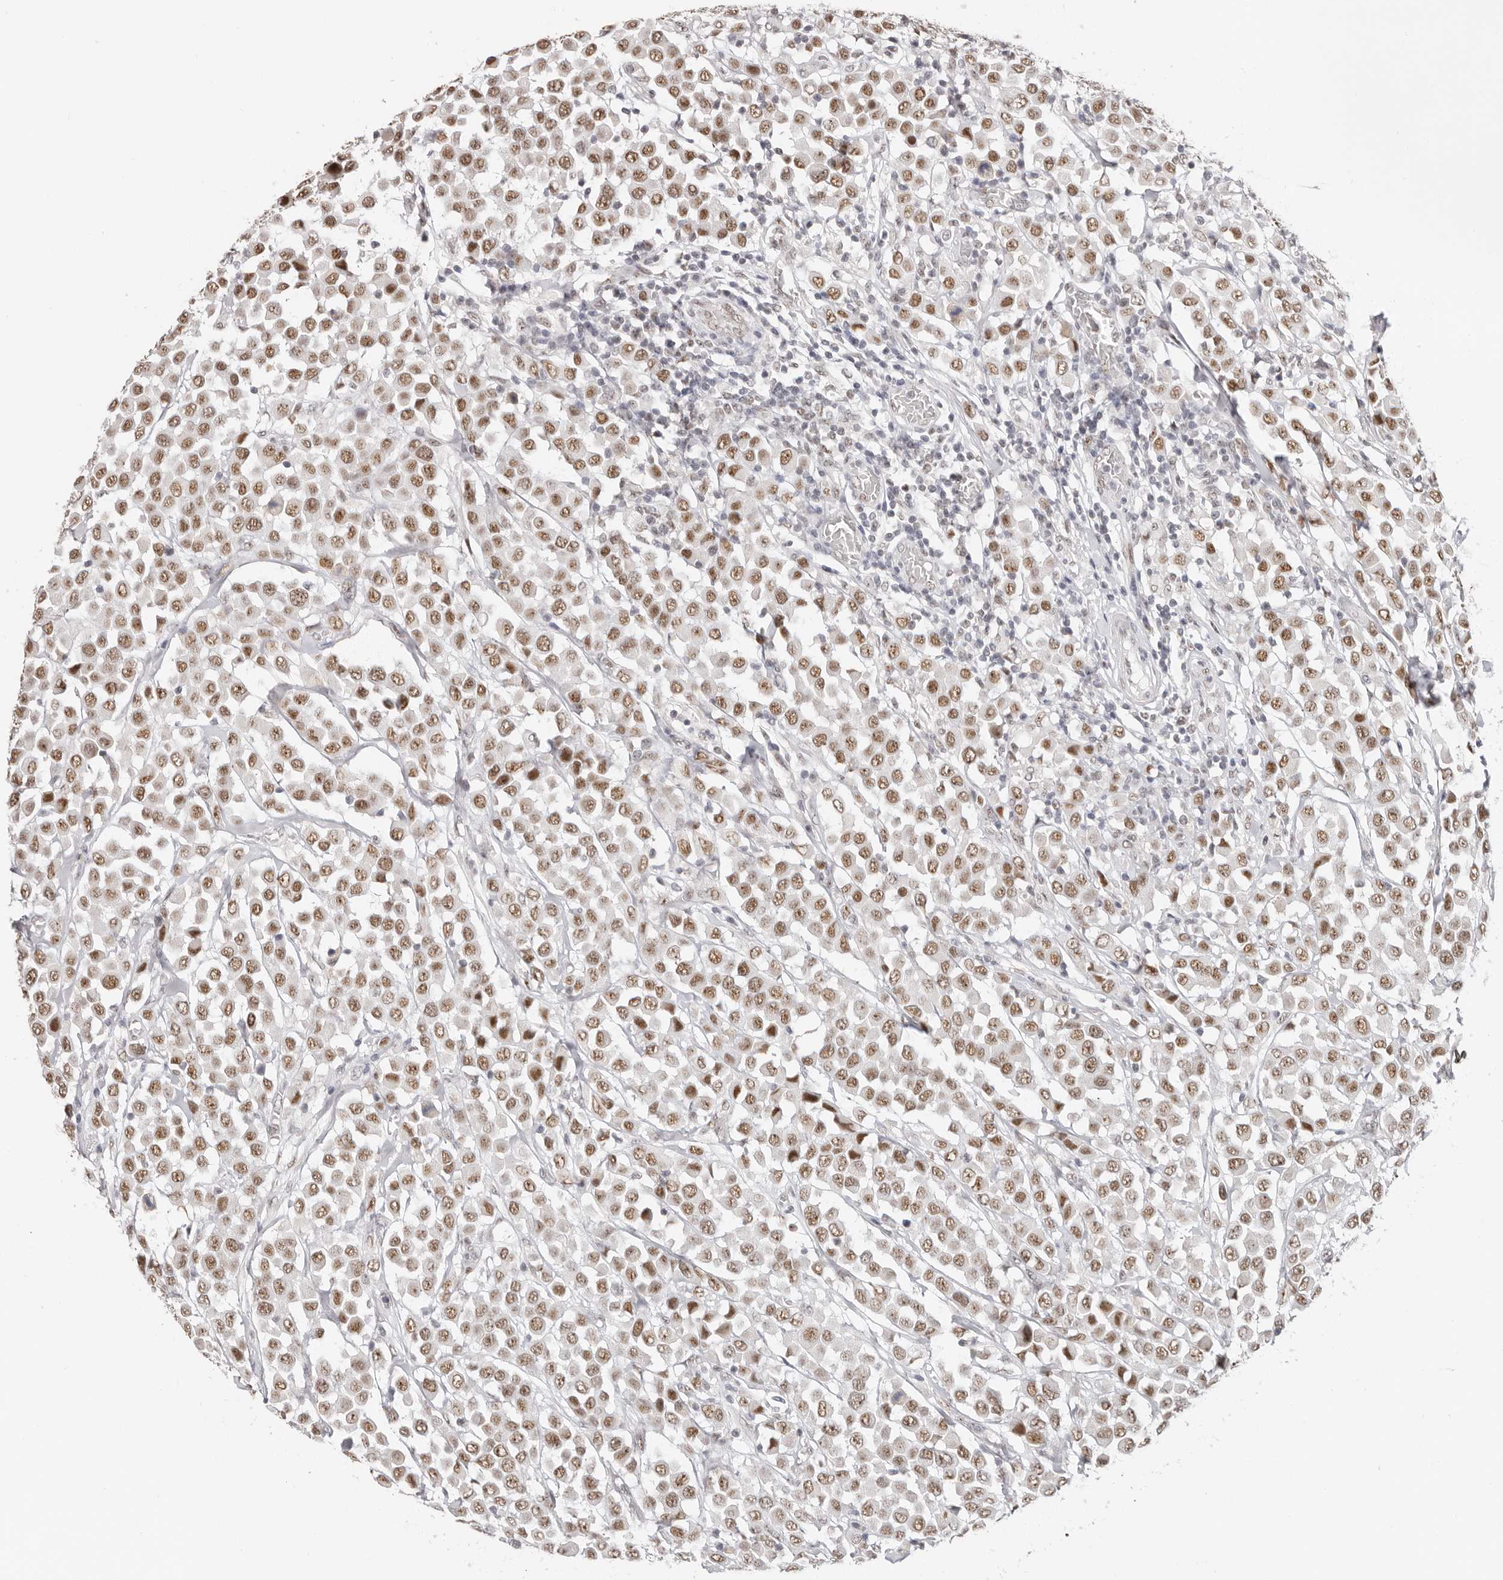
{"staining": {"intensity": "moderate", "quantity": ">75%", "location": "nuclear"}, "tissue": "breast cancer", "cell_type": "Tumor cells", "image_type": "cancer", "snomed": [{"axis": "morphology", "description": "Duct carcinoma"}, {"axis": "topography", "description": "Breast"}], "caption": "Immunohistochemical staining of human breast infiltrating ductal carcinoma reveals medium levels of moderate nuclear staining in about >75% of tumor cells.", "gene": "LARP7", "patient": {"sex": "female", "age": 61}}